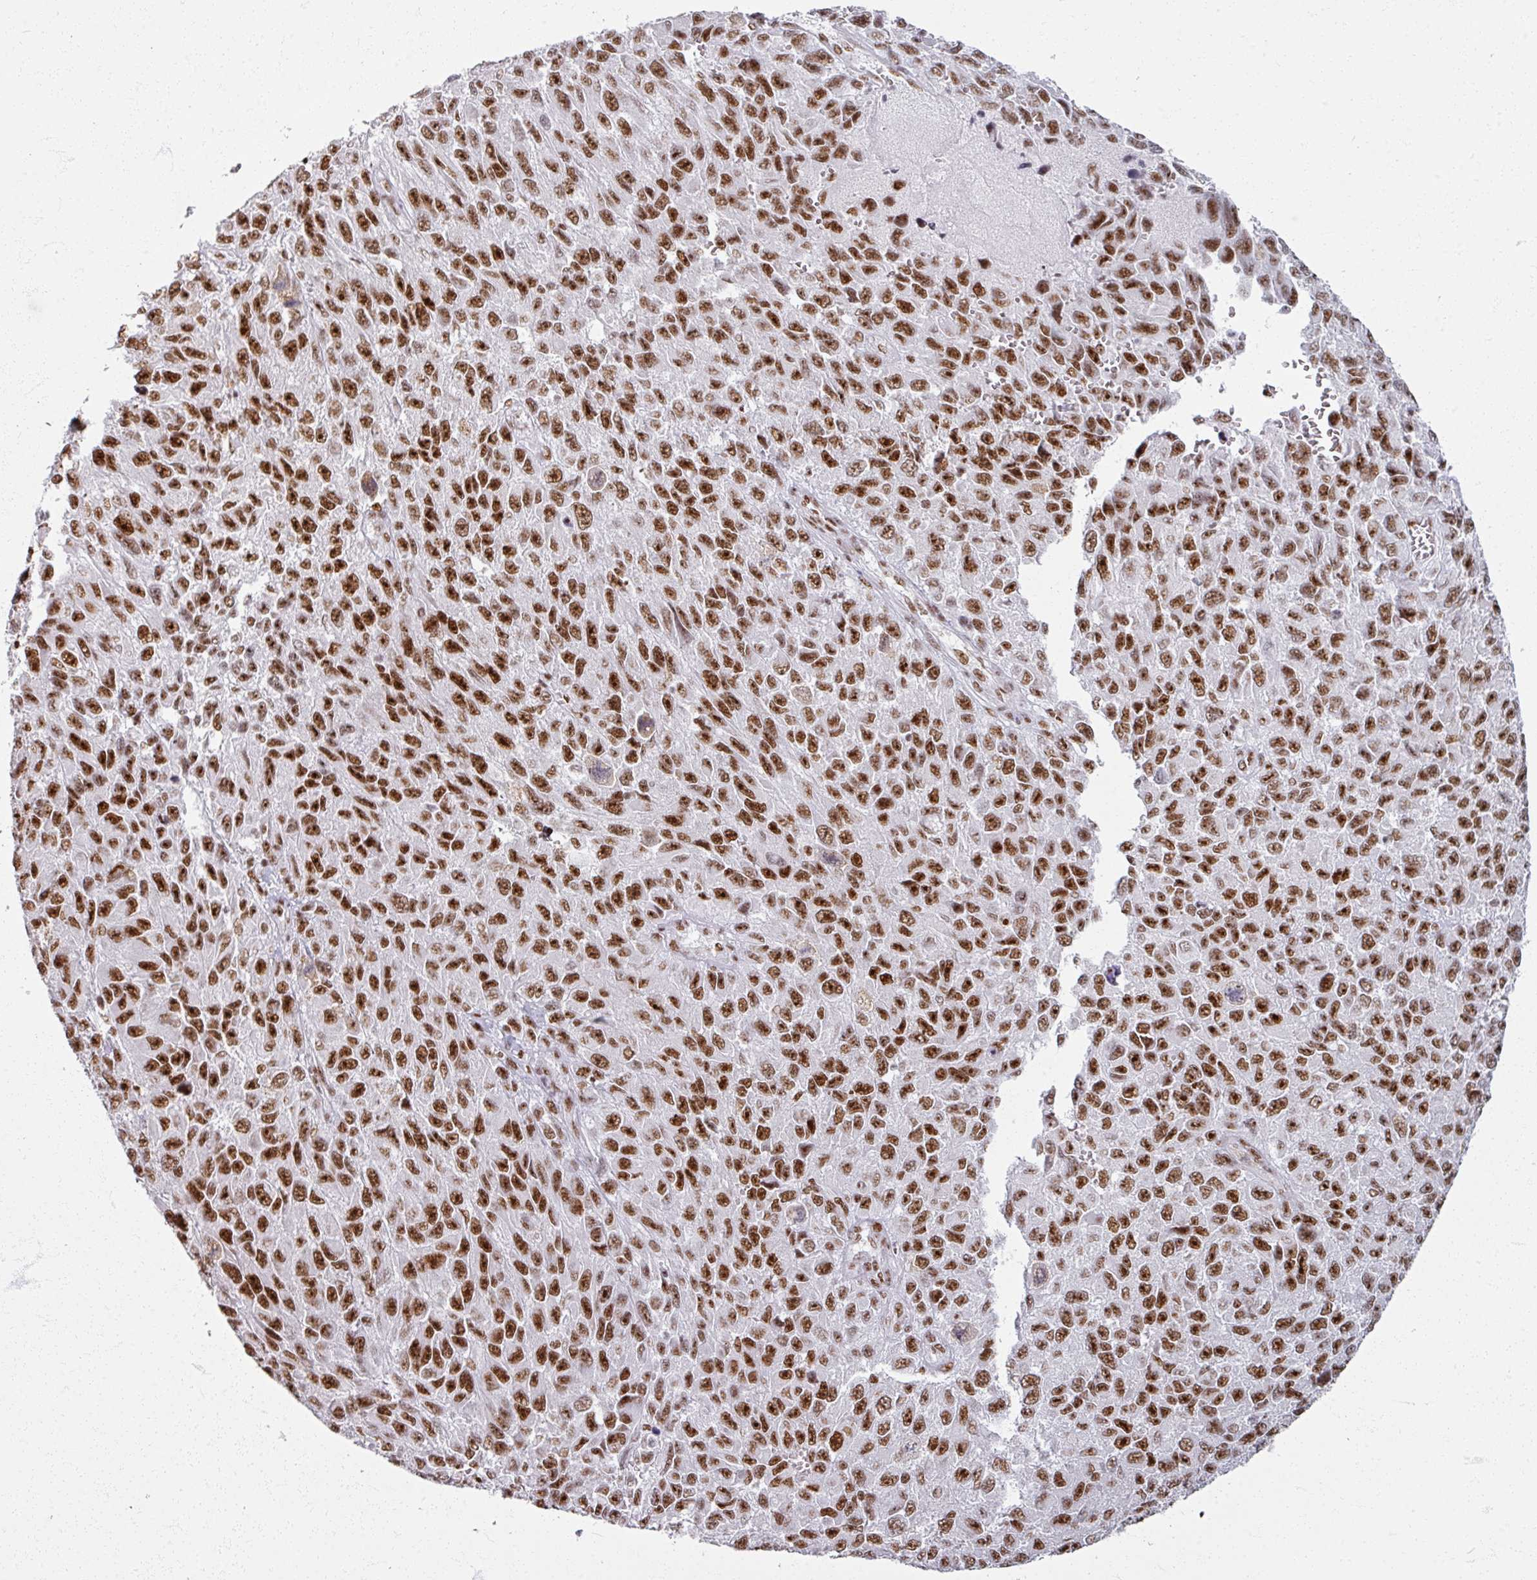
{"staining": {"intensity": "strong", "quantity": ">75%", "location": "nuclear"}, "tissue": "melanoma", "cell_type": "Tumor cells", "image_type": "cancer", "snomed": [{"axis": "morphology", "description": "Normal tissue, NOS"}, {"axis": "morphology", "description": "Malignant melanoma, NOS"}, {"axis": "topography", "description": "Skin"}], "caption": "IHC histopathology image of melanoma stained for a protein (brown), which reveals high levels of strong nuclear positivity in about >75% of tumor cells.", "gene": "ADAR", "patient": {"sex": "female", "age": 96}}